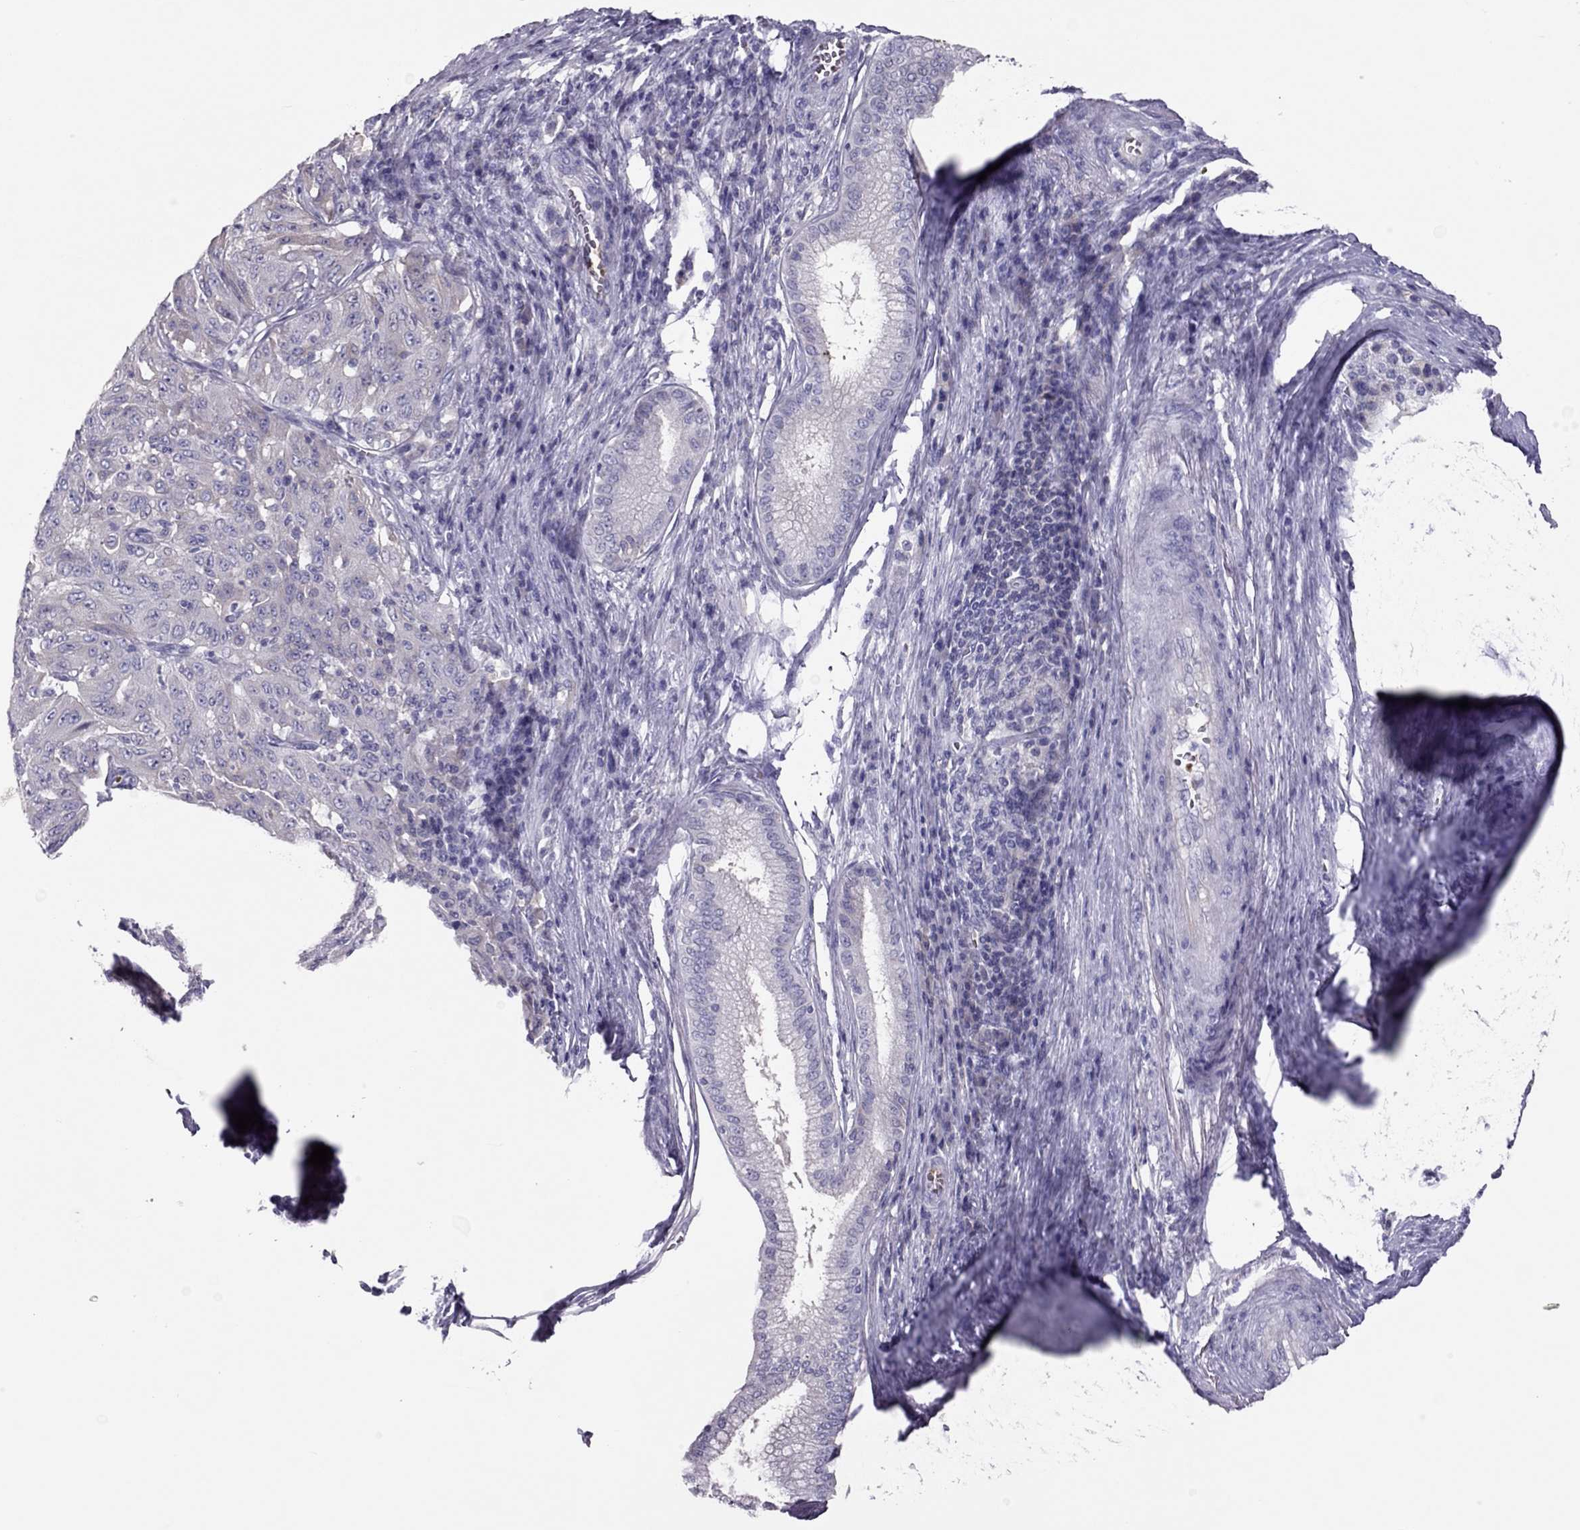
{"staining": {"intensity": "negative", "quantity": "none", "location": "none"}, "tissue": "pancreatic cancer", "cell_type": "Tumor cells", "image_type": "cancer", "snomed": [{"axis": "morphology", "description": "Adenocarcinoma, NOS"}, {"axis": "topography", "description": "Pancreas"}], "caption": "Pancreatic cancer (adenocarcinoma) stained for a protein using immunohistochemistry (IHC) reveals no expression tumor cells.", "gene": "RHD", "patient": {"sex": "male", "age": 63}}